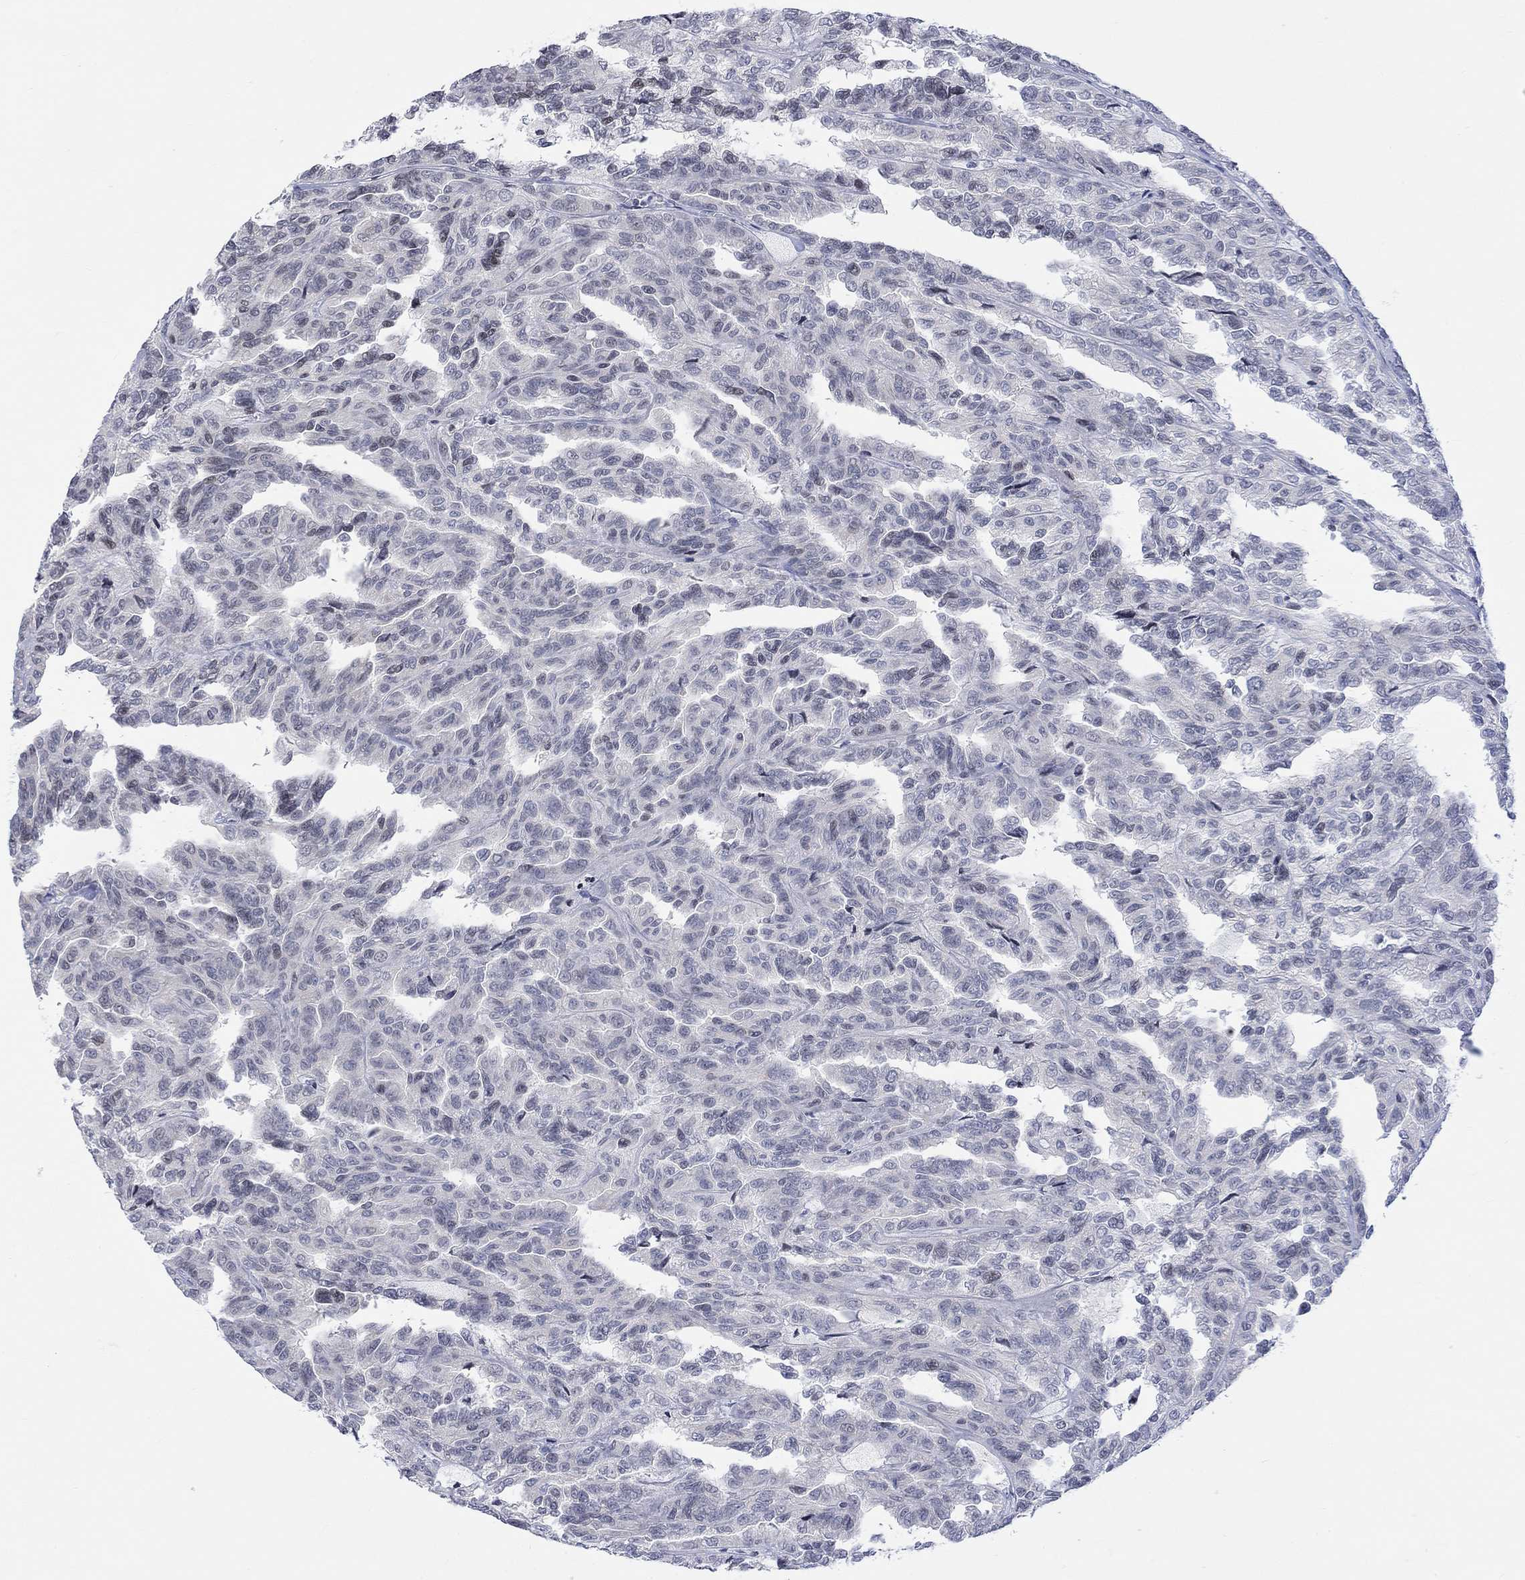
{"staining": {"intensity": "negative", "quantity": "none", "location": "none"}, "tissue": "renal cancer", "cell_type": "Tumor cells", "image_type": "cancer", "snomed": [{"axis": "morphology", "description": "Adenocarcinoma, NOS"}, {"axis": "topography", "description": "Kidney"}], "caption": "Adenocarcinoma (renal) was stained to show a protein in brown. There is no significant expression in tumor cells.", "gene": "DCX", "patient": {"sex": "male", "age": 79}}